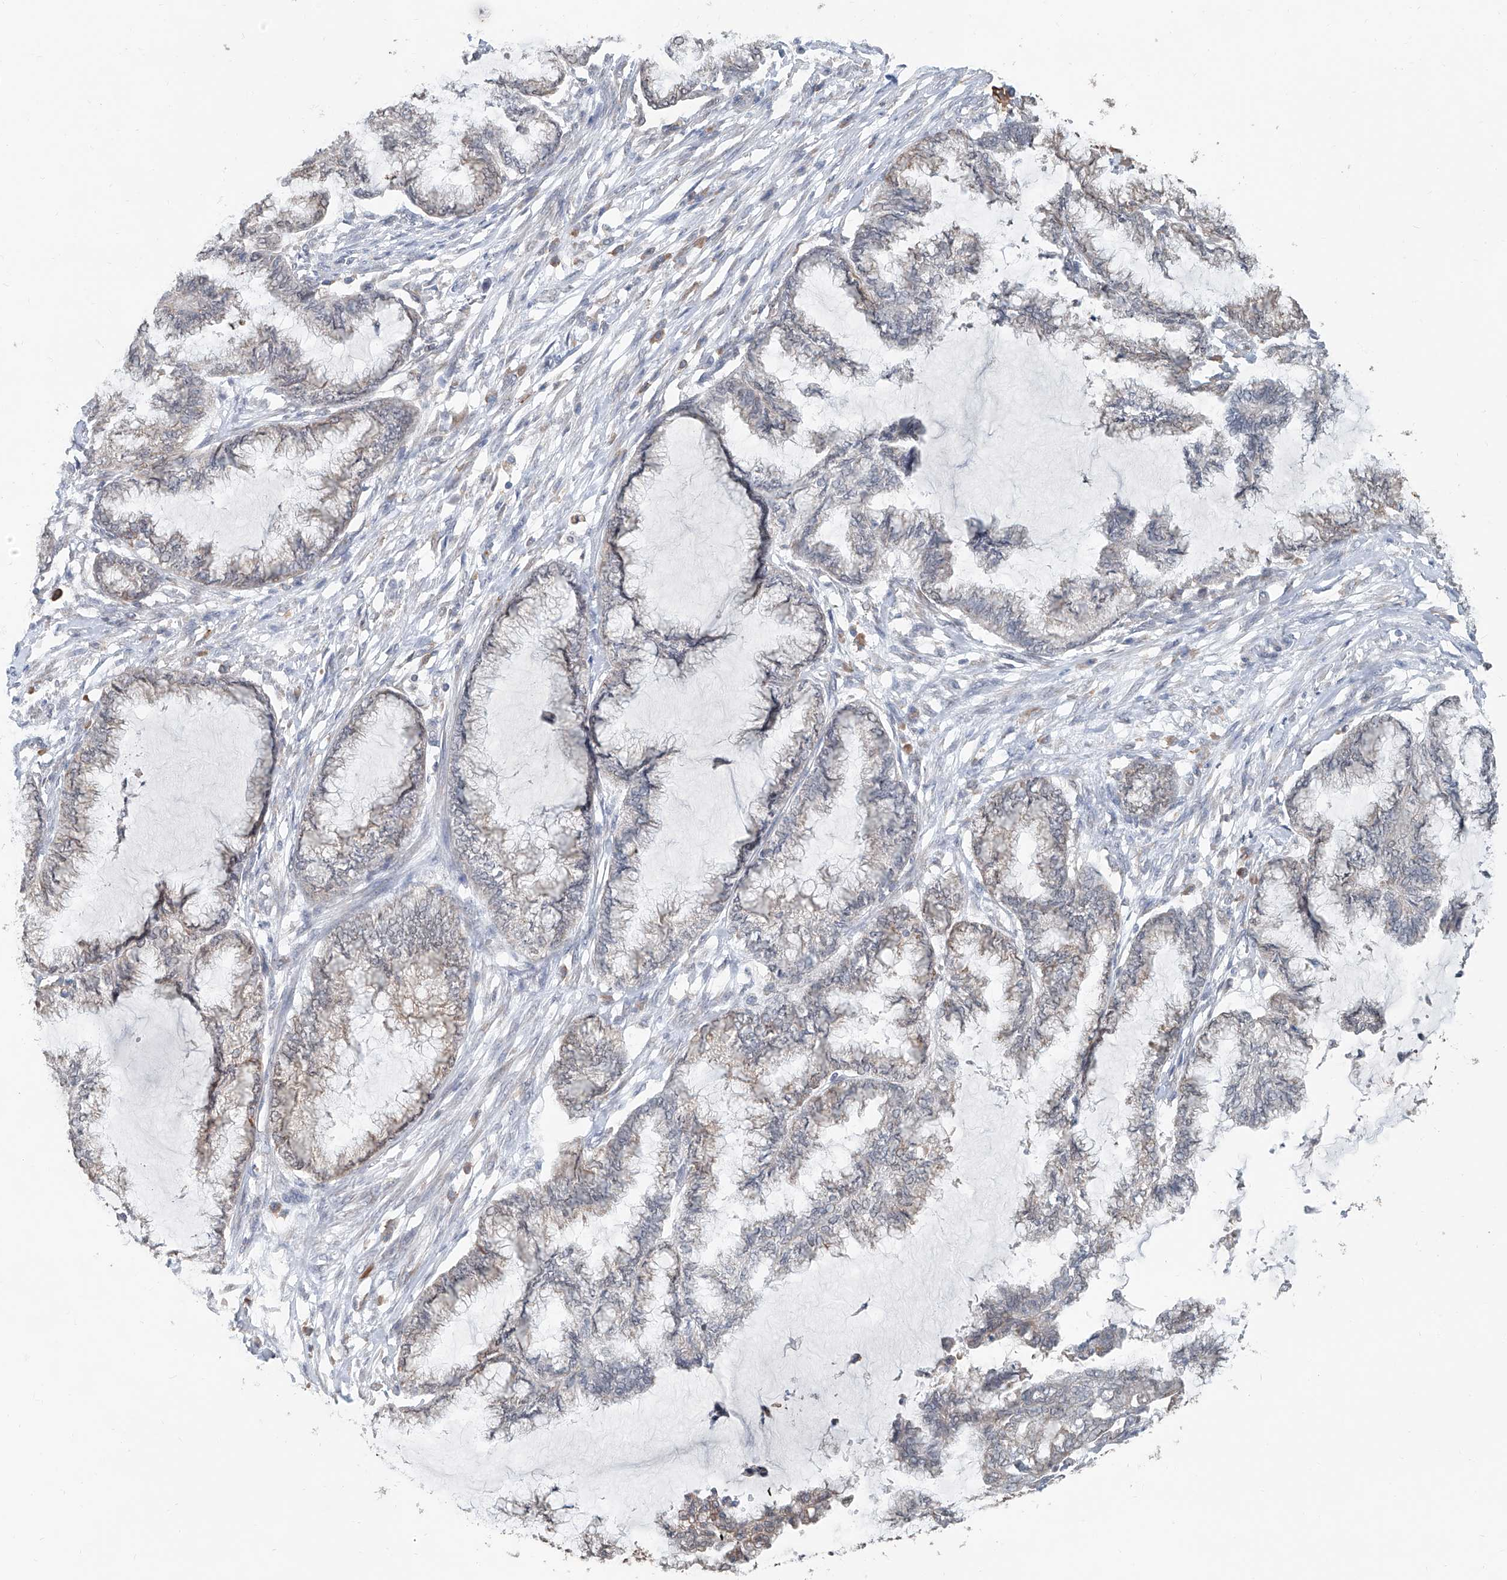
{"staining": {"intensity": "weak", "quantity": "<25%", "location": "cytoplasmic/membranous"}, "tissue": "endometrial cancer", "cell_type": "Tumor cells", "image_type": "cancer", "snomed": [{"axis": "morphology", "description": "Adenocarcinoma, NOS"}, {"axis": "topography", "description": "Endometrium"}], "caption": "An IHC image of adenocarcinoma (endometrial) is shown. There is no staining in tumor cells of adenocarcinoma (endometrial).", "gene": "KCNK10", "patient": {"sex": "female", "age": 86}}